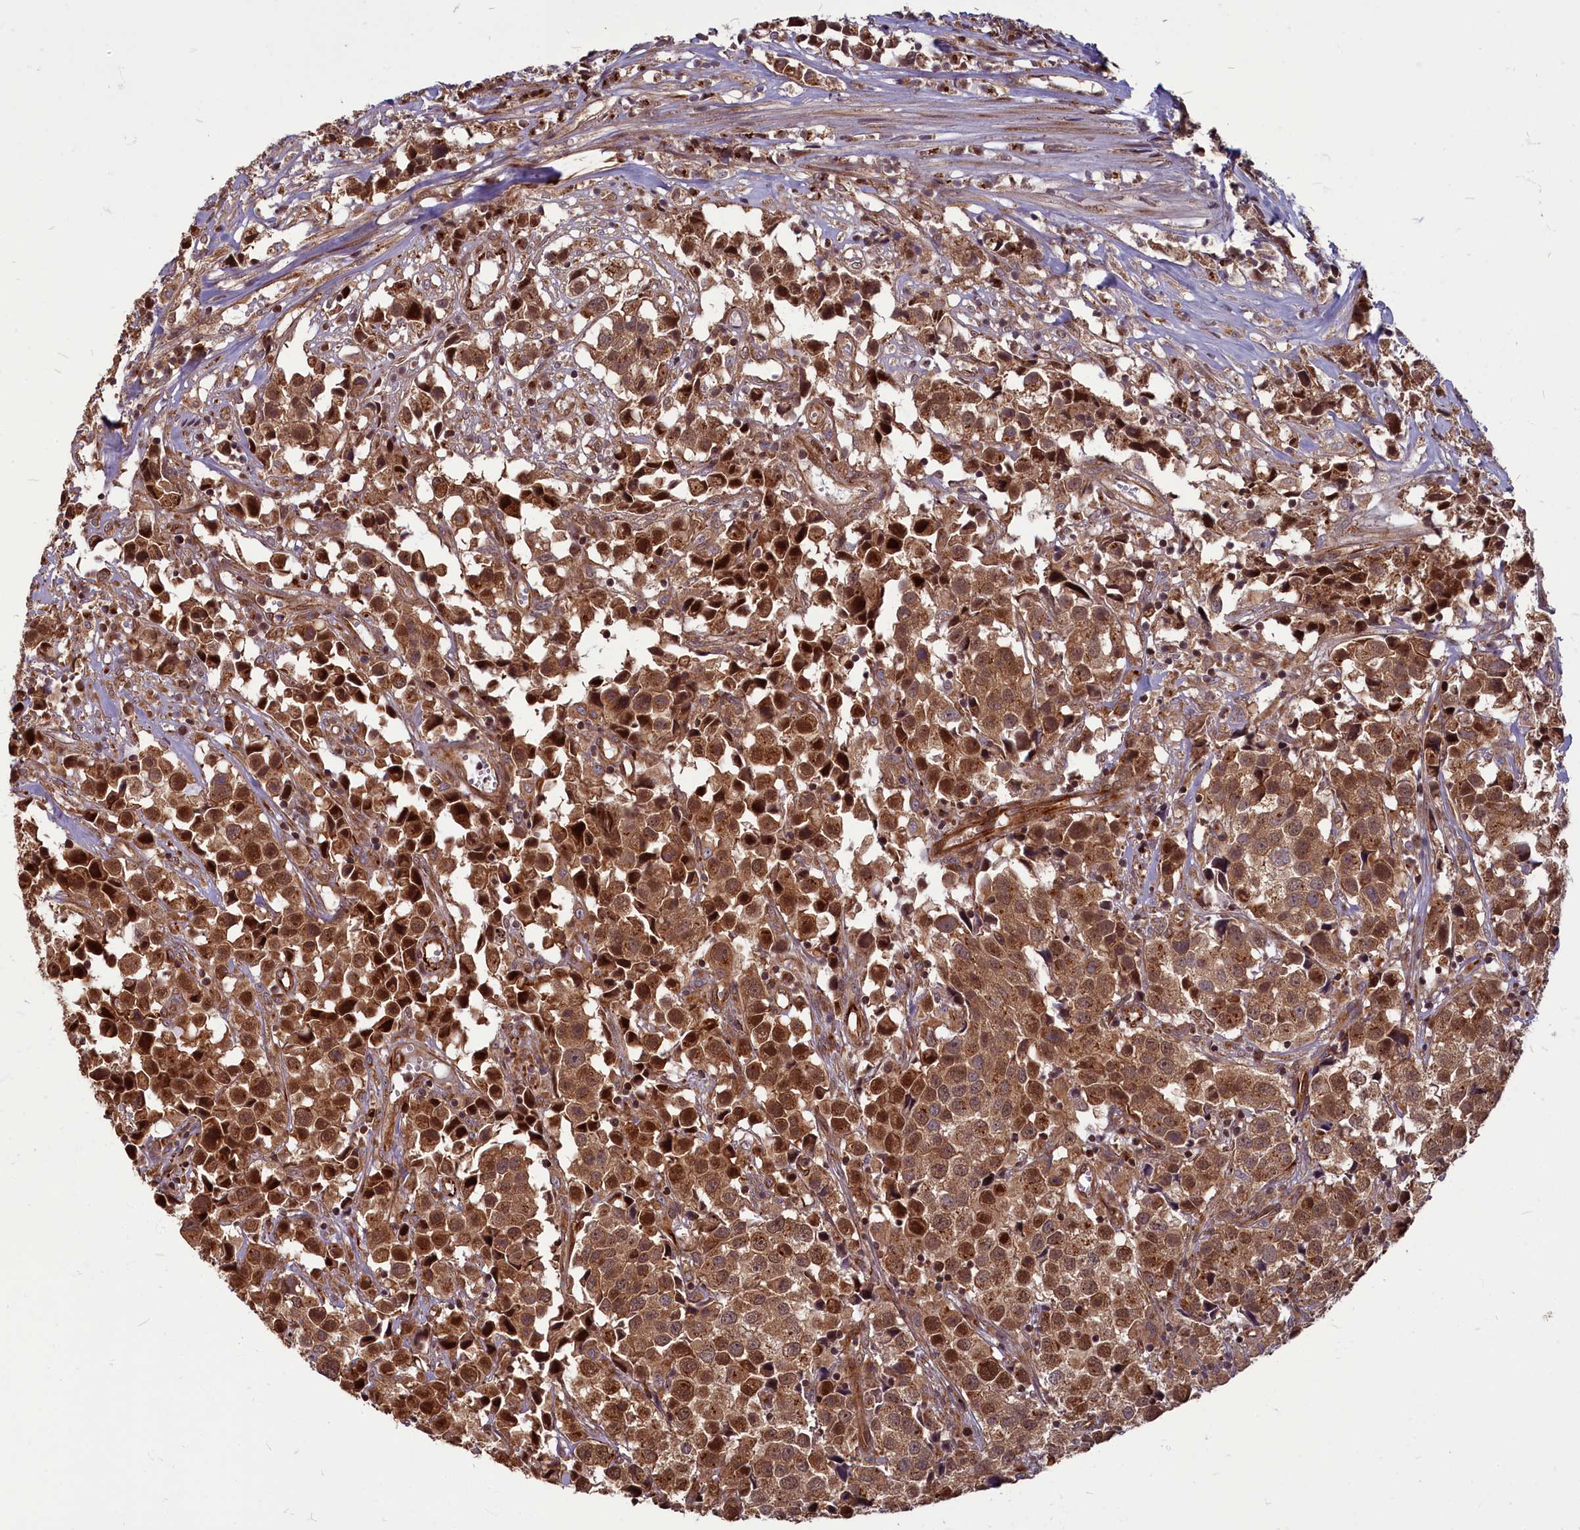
{"staining": {"intensity": "strong", "quantity": ">75%", "location": "cytoplasmic/membranous,nuclear"}, "tissue": "urothelial cancer", "cell_type": "Tumor cells", "image_type": "cancer", "snomed": [{"axis": "morphology", "description": "Urothelial carcinoma, High grade"}, {"axis": "topography", "description": "Urinary bladder"}], "caption": "Strong cytoplasmic/membranous and nuclear staining is appreciated in approximately >75% of tumor cells in urothelial cancer.", "gene": "MYCBP", "patient": {"sex": "female", "age": 75}}